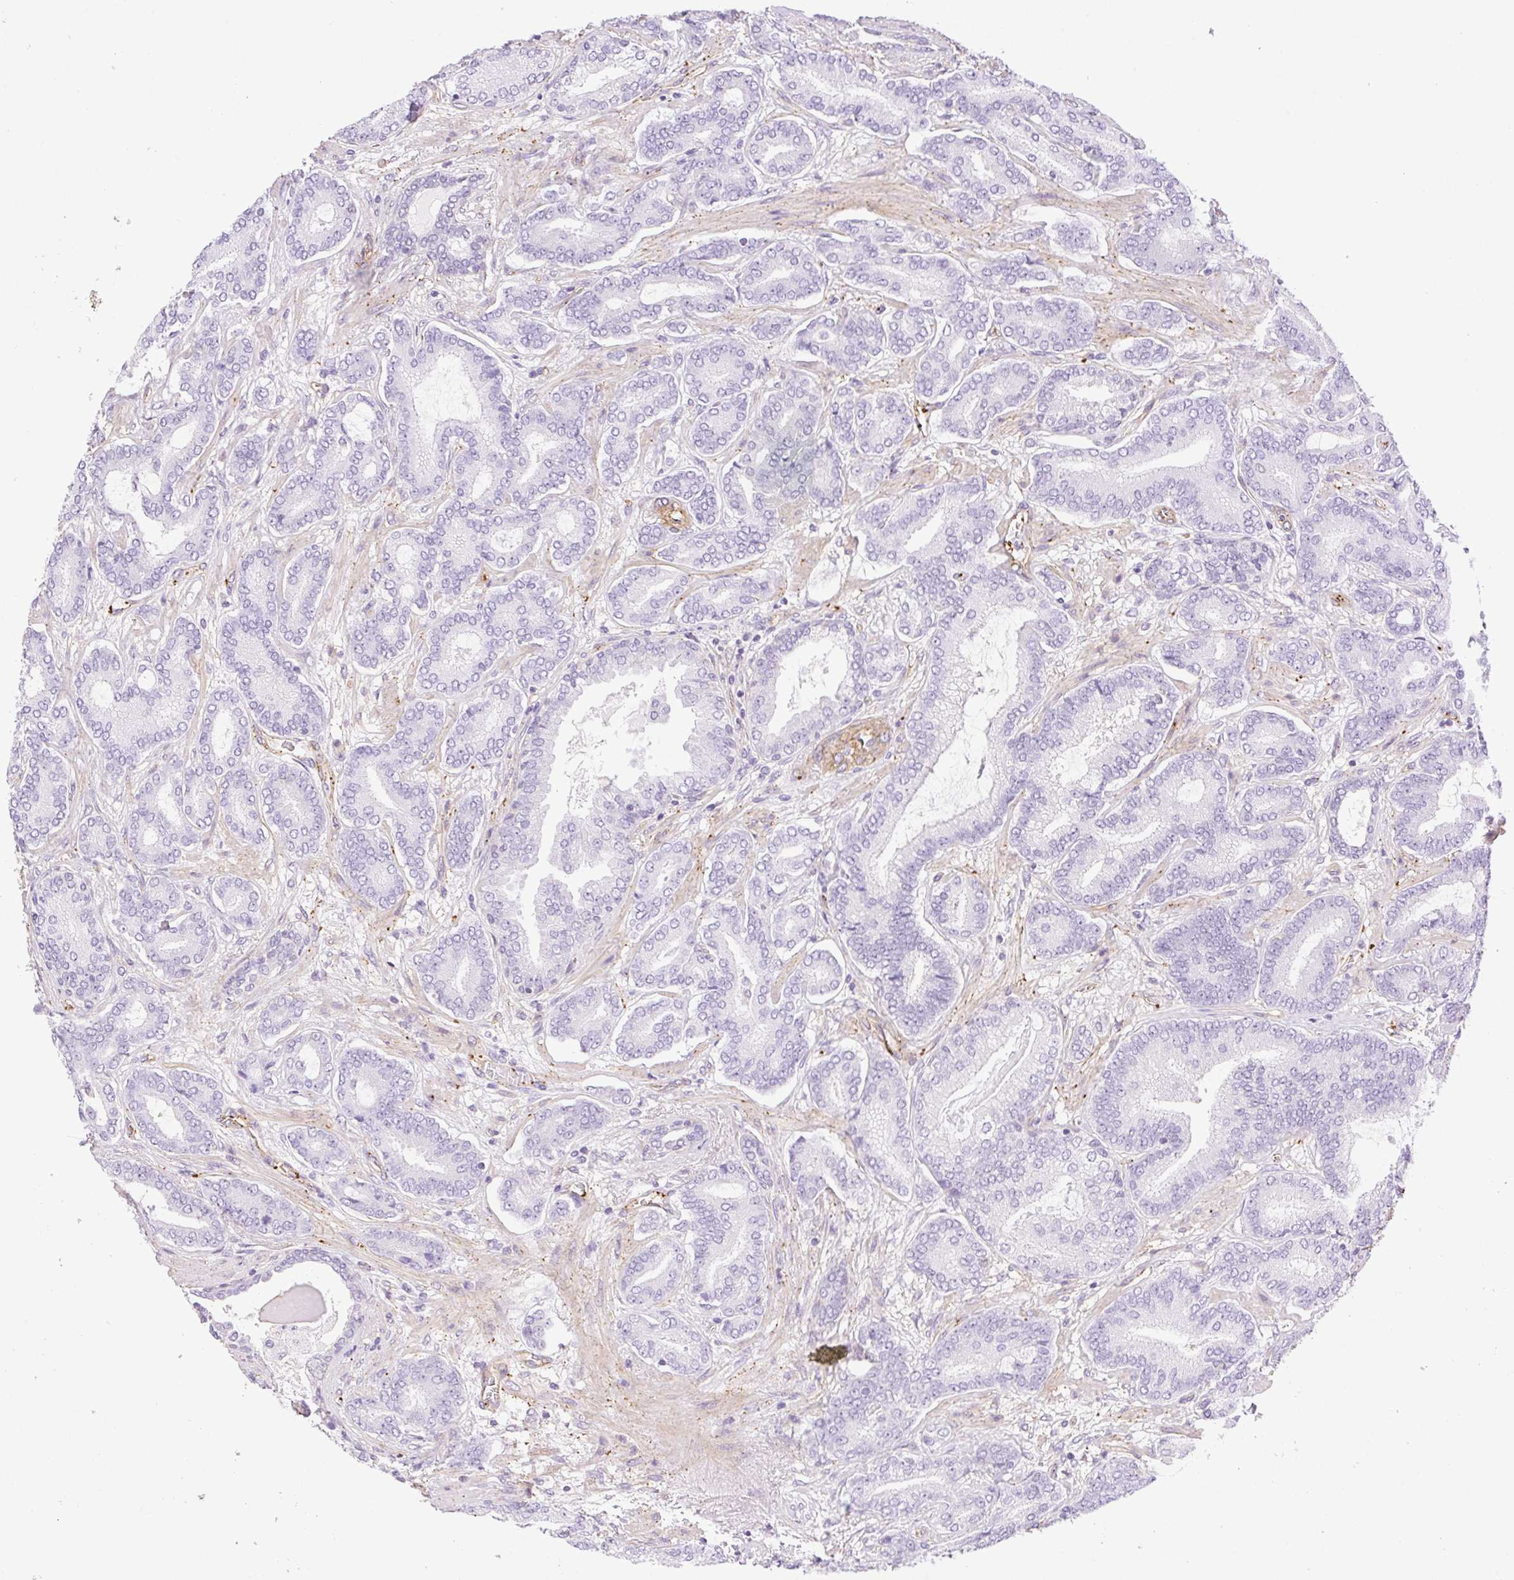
{"staining": {"intensity": "negative", "quantity": "none", "location": "none"}, "tissue": "prostate cancer", "cell_type": "Tumor cells", "image_type": "cancer", "snomed": [{"axis": "morphology", "description": "Adenocarcinoma, High grade"}, {"axis": "topography", "description": "Prostate"}], "caption": "Immunohistochemistry (IHC) of adenocarcinoma (high-grade) (prostate) reveals no positivity in tumor cells.", "gene": "EHD3", "patient": {"sex": "male", "age": 62}}